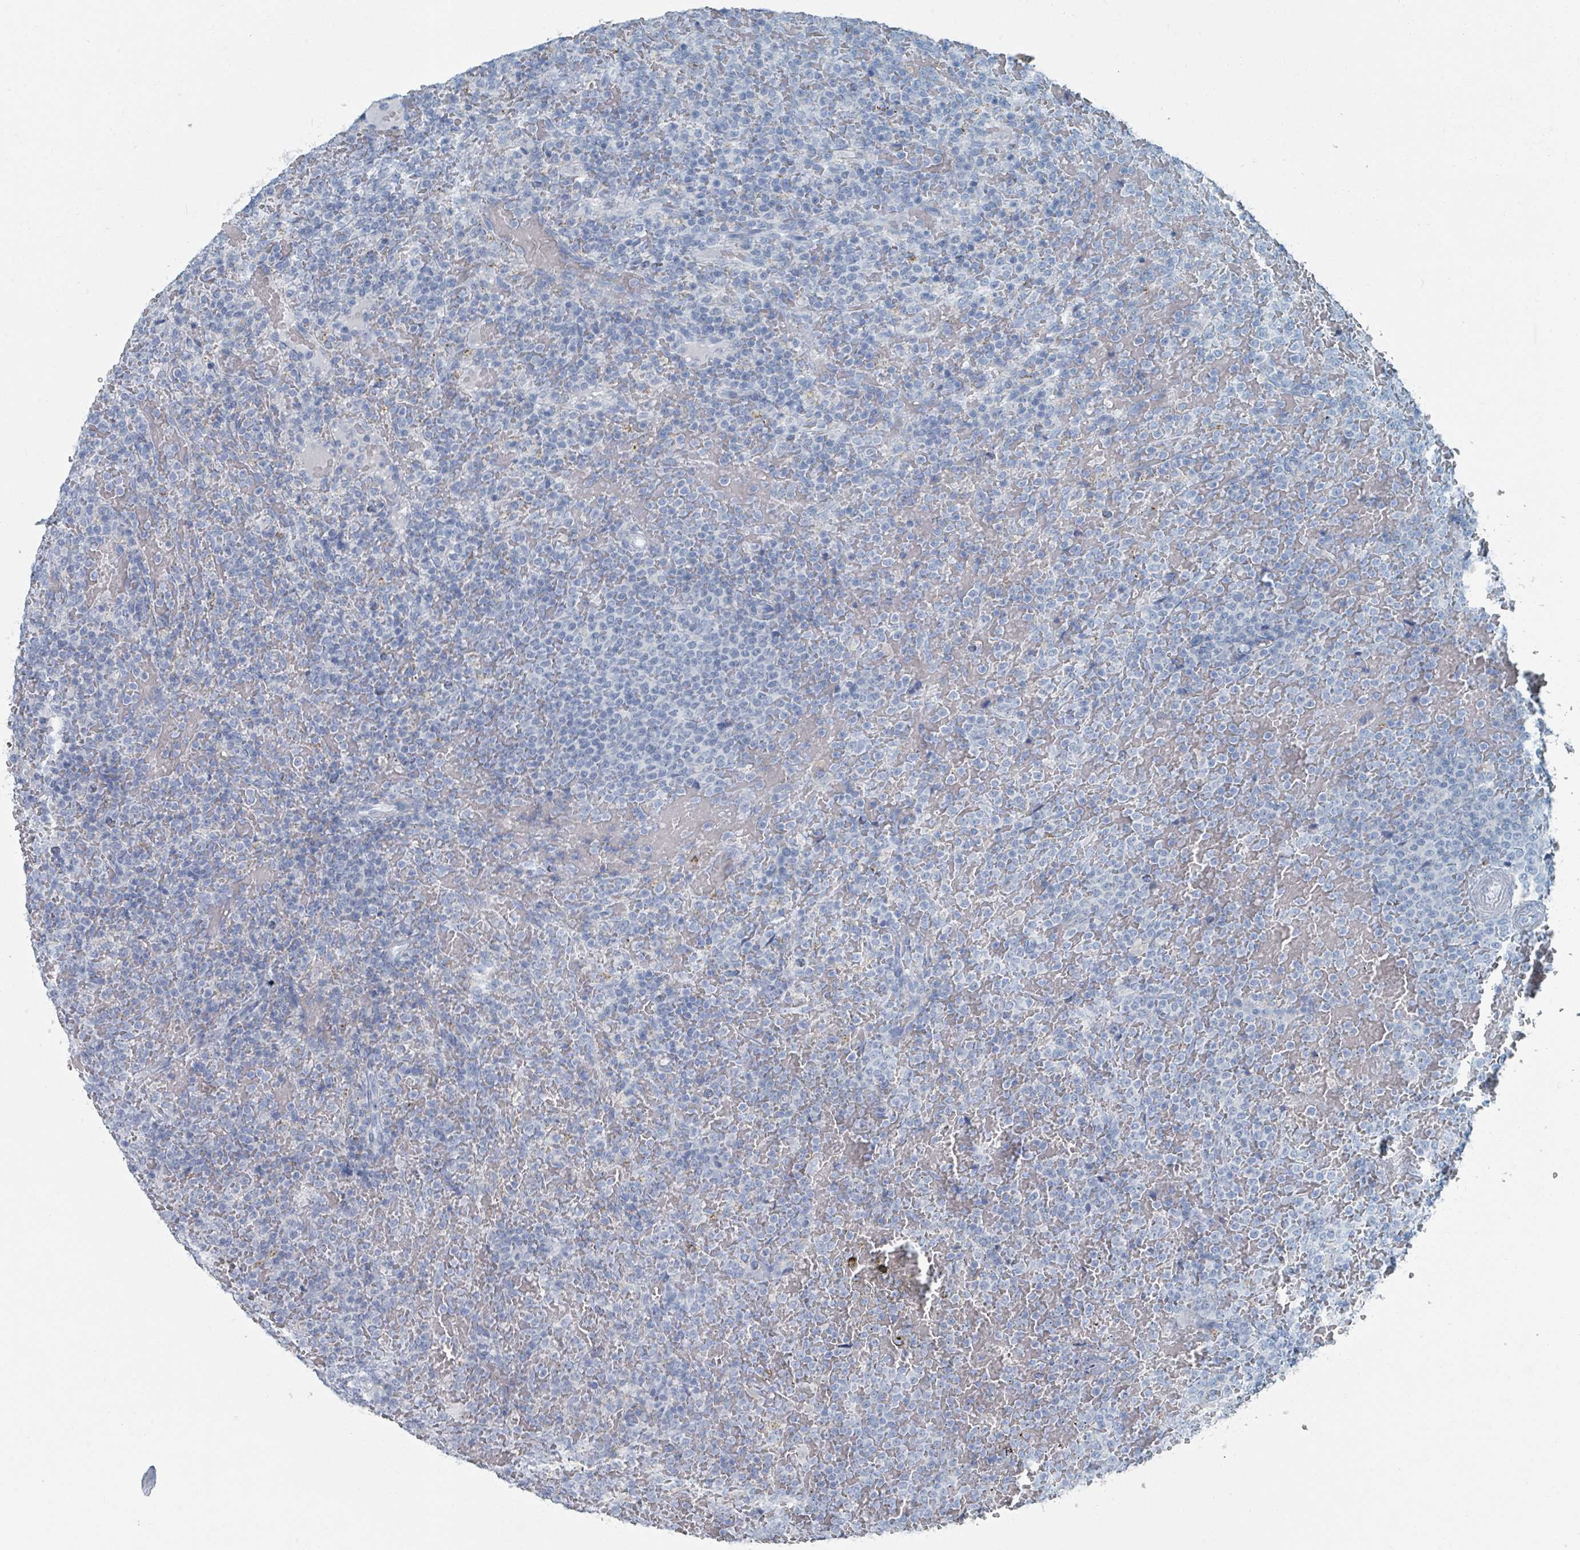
{"staining": {"intensity": "negative", "quantity": "none", "location": "none"}, "tissue": "lymphoma", "cell_type": "Tumor cells", "image_type": "cancer", "snomed": [{"axis": "morphology", "description": "Malignant lymphoma, non-Hodgkin's type, Low grade"}, {"axis": "topography", "description": "Spleen"}], "caption": "Malignant lymphoma, non-Hodgkin's type (low-grade) was stained to show a protein in brown. There is no significant expression in tumor cells.", "gene": "GAMT", "patient": {"sex": "male", "age": 60}}